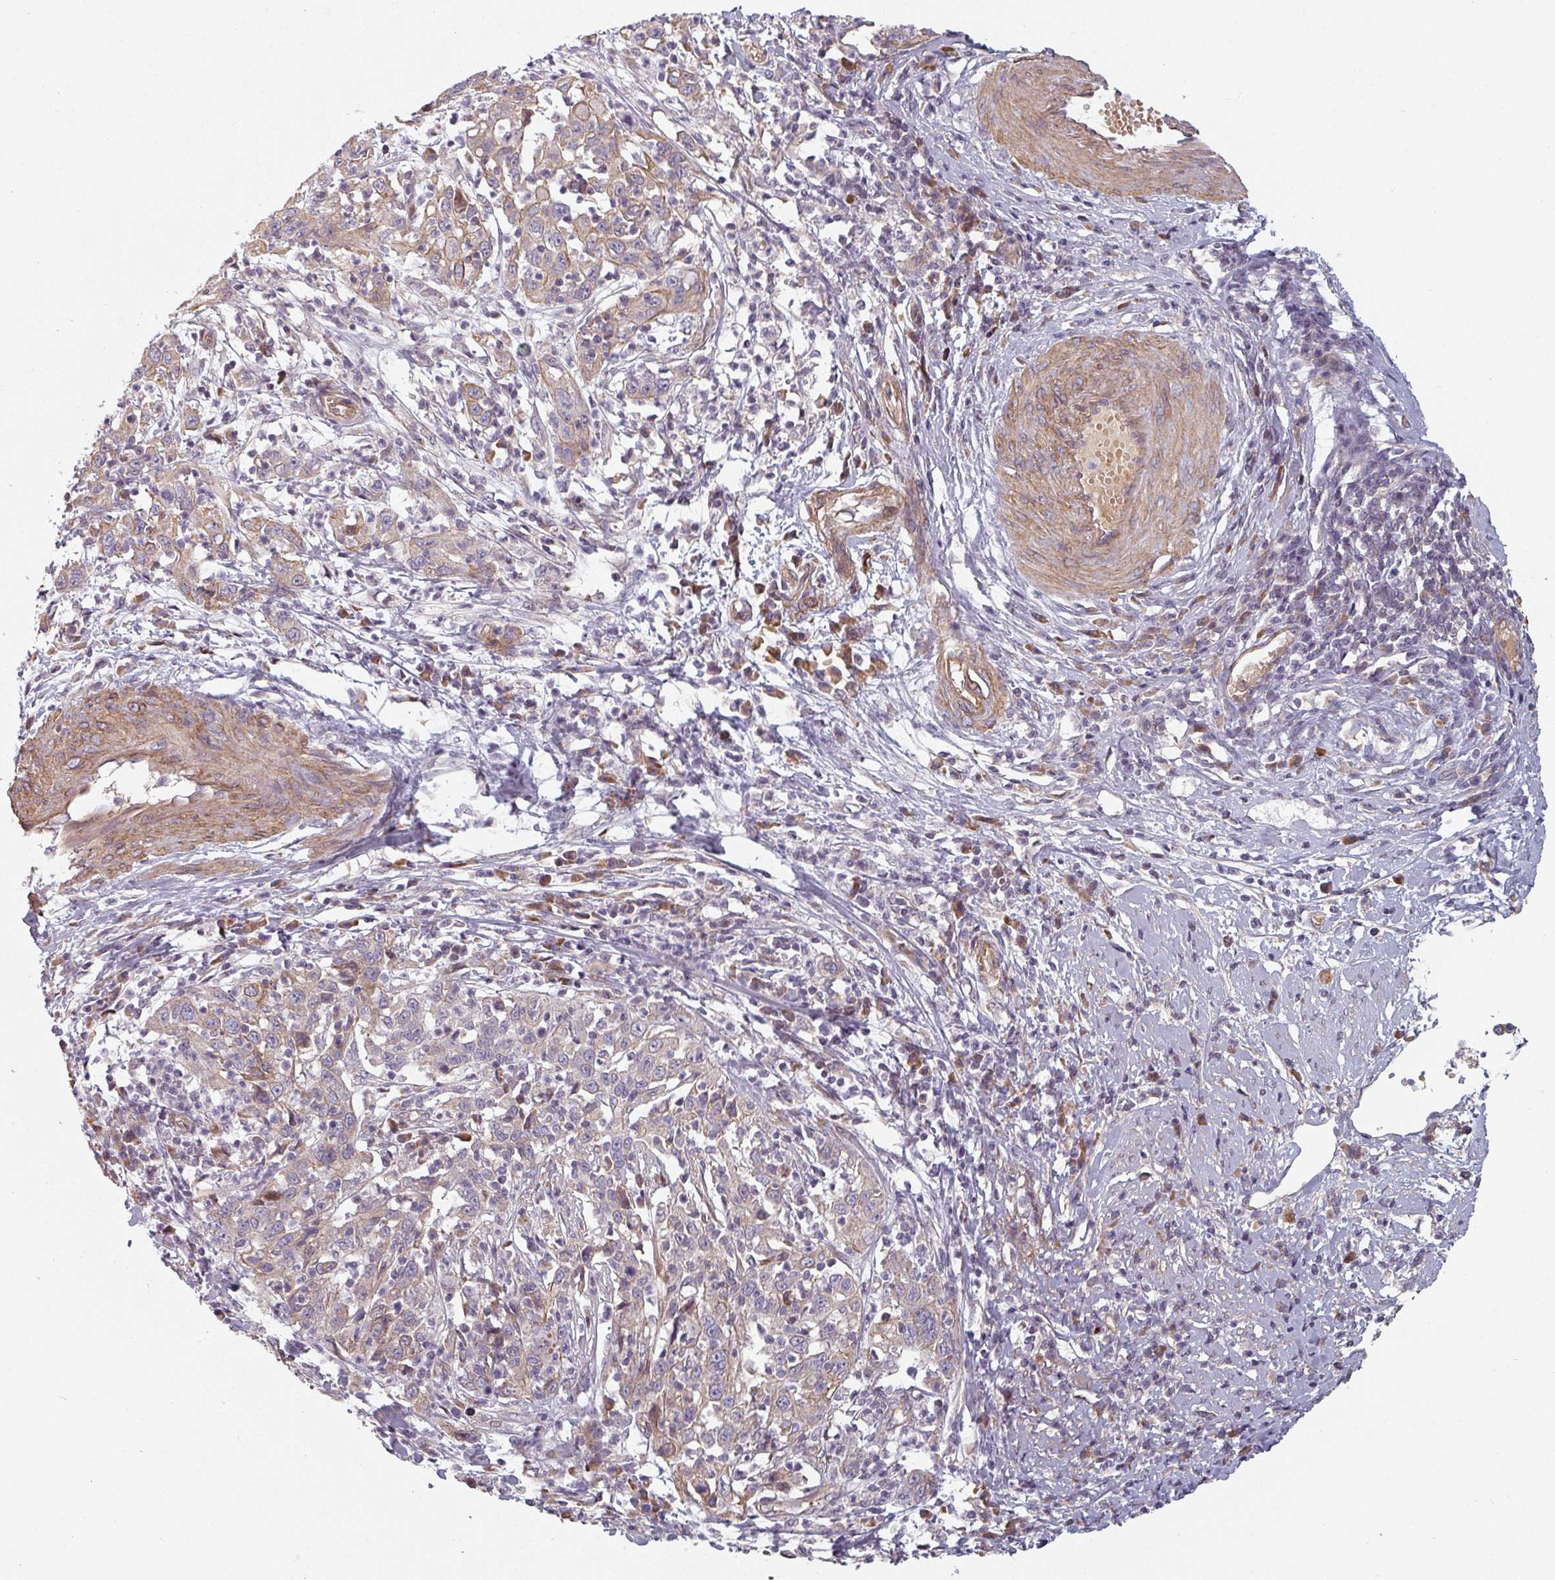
{"staining": {"intensity": "weak", "quantity": "25%-75%", "location": "cytoplasmic/membranous"}, "tissue": "cervical cancer", "cell_type": "Tumor cells", "image_type": "cancer", "snomed": [{"axis": "morphology", "description": "Squamous cell carcinoma, NOS"}, {"axis": "topography", "description": "Cervix"}], "caption": "Human squamous cell carcinoma (cervical) stained for a protein (brown) reveals weak cytoplasmic/membranous positive positivity in approximately 25%-75% of tumor cells.", "gene": "C4BPB", "patient": {"sex": "female", "age": 46}}